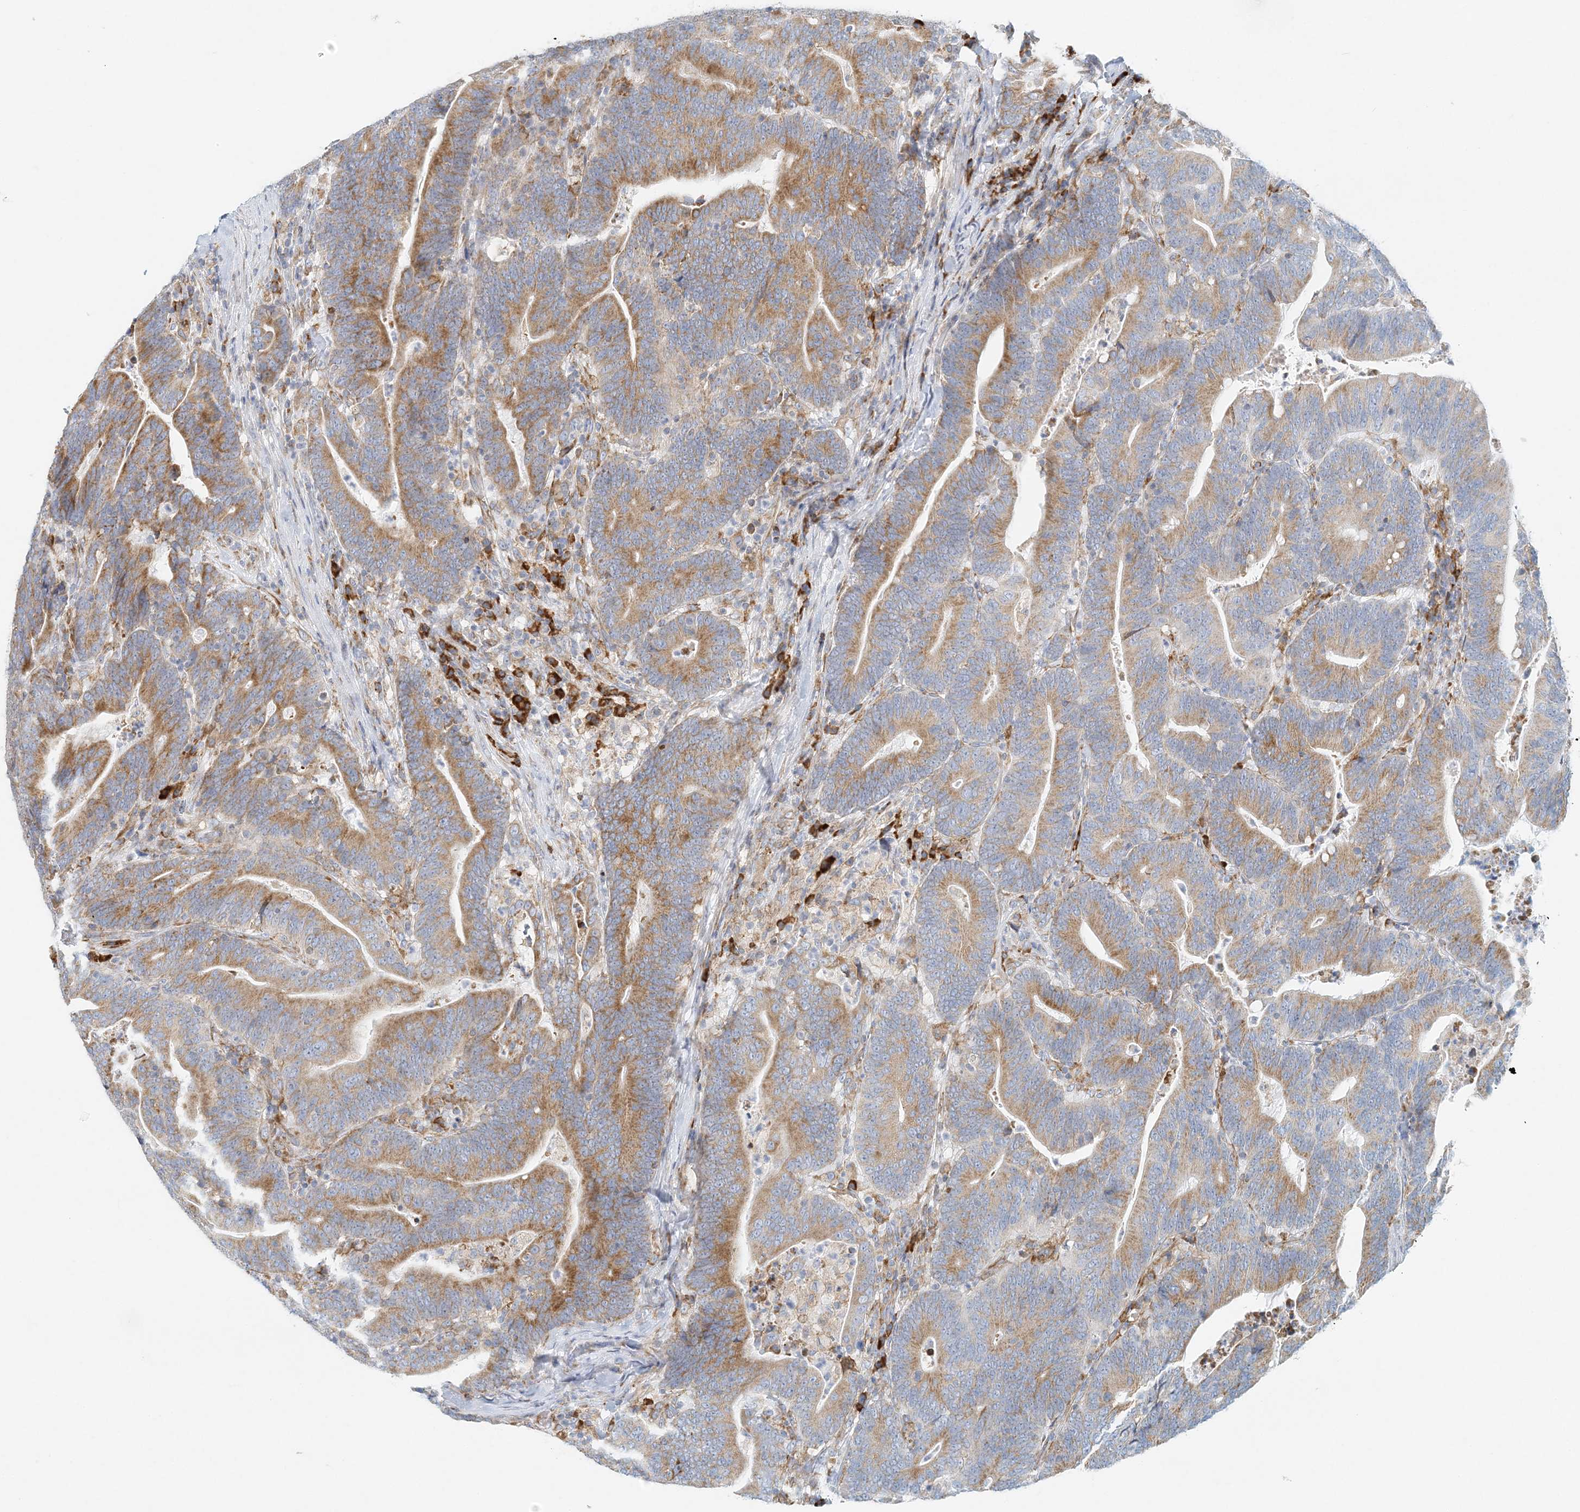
{"staining": {"intensity": "moderate", "quantity": ">75%", "location": "cytoplasmic/membranous"}, "tissue": "colorectal cancer", "cell_type": "Tumor cells", "image_type": "cancer", "snomed": [{"axis": "morphology", "description": "Adenocarcinoma, NOS"}, {"axis": "topography", "description": "Colon"}], "caption": "DAB (3,3'-diaminobenzidine) immunohistochemical staining of human colorectal cancer (adenocarcinoma) reveals moderate cytoplasmic/membranous protein positivity in about >75% of tumor cells.", "gene": "STK11IP", "patient": {"sex": "female", "age": 67}}